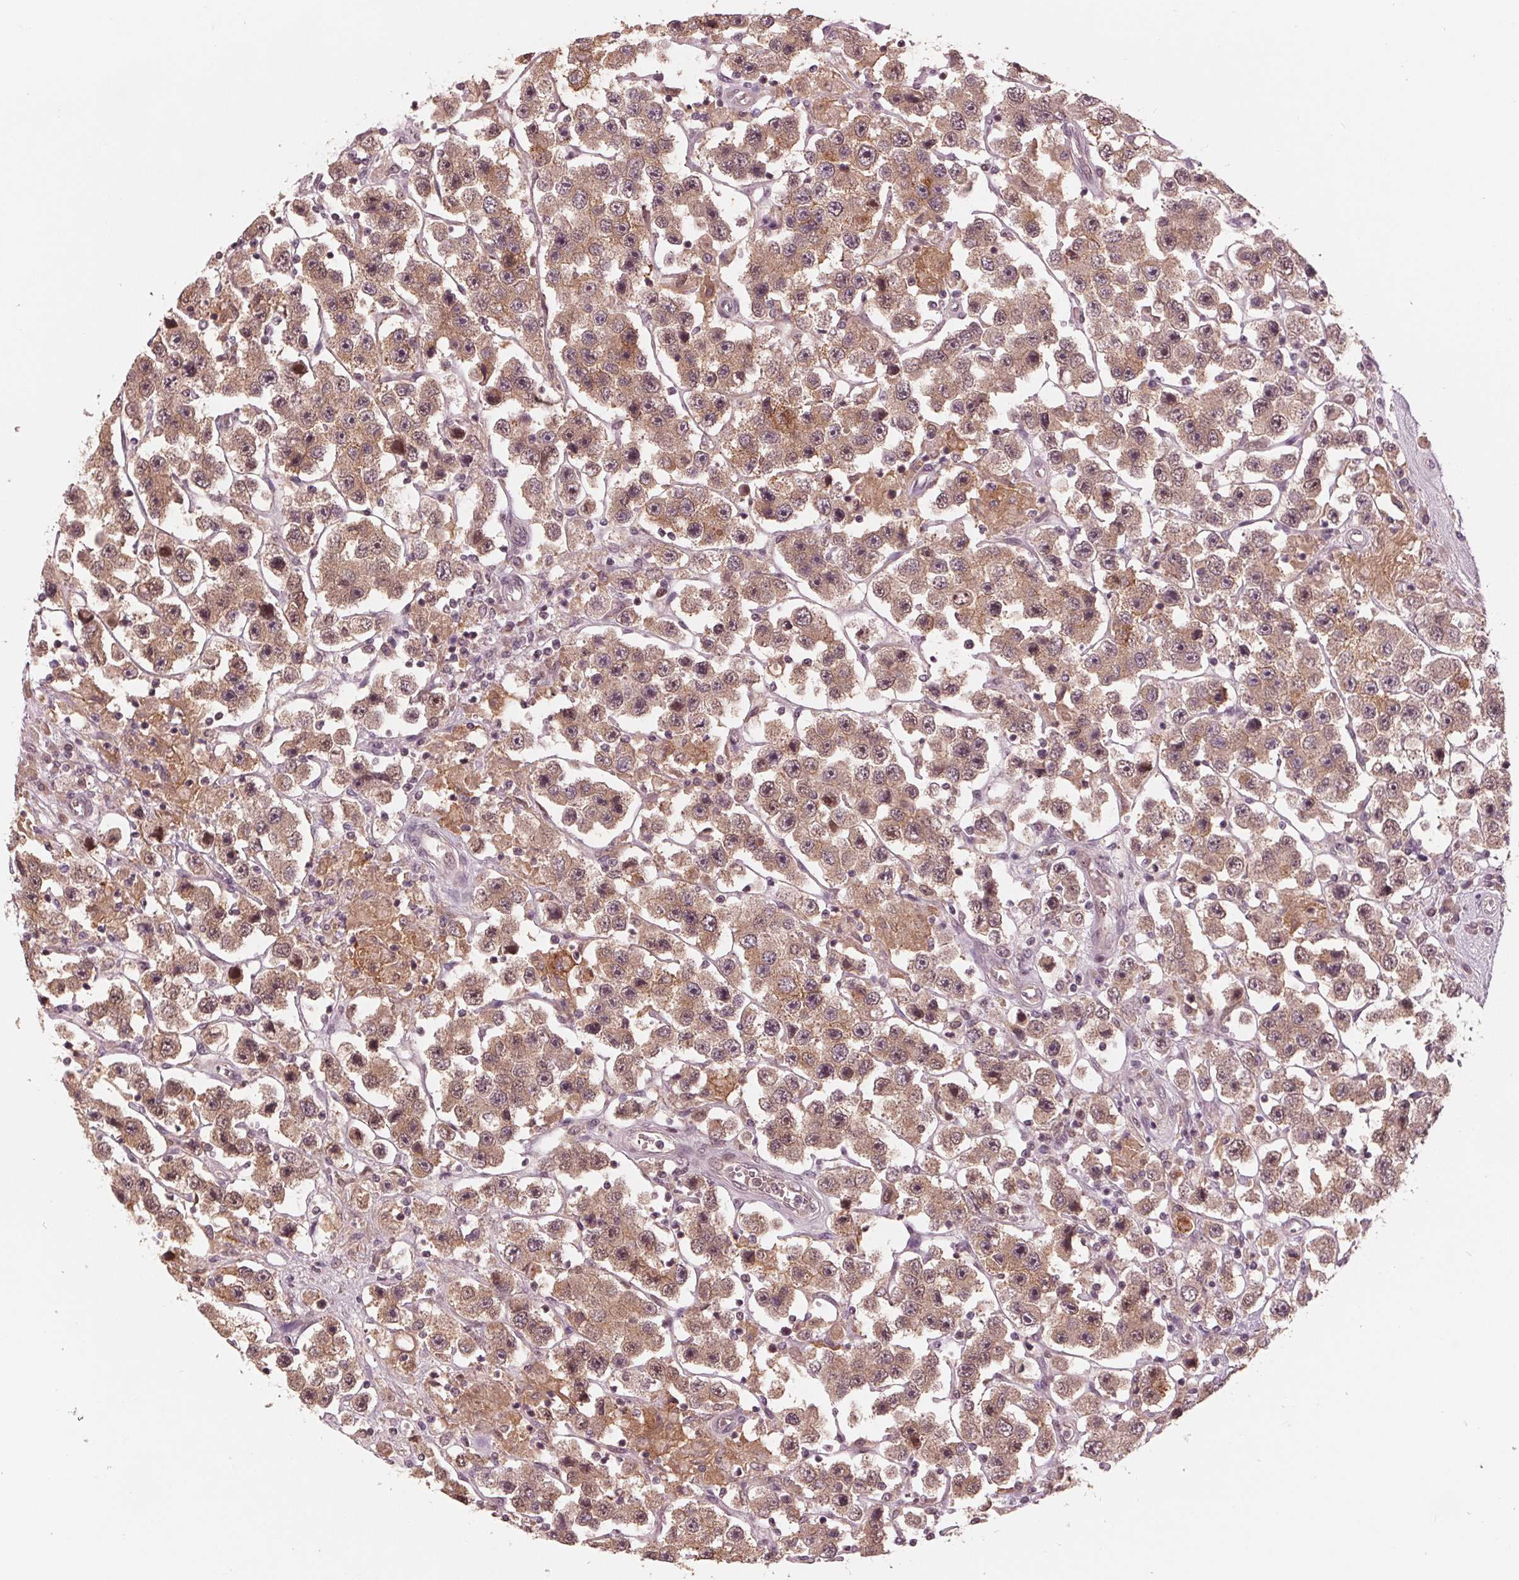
{"staining": {"intensity": "weak", "quantity": ">75%", "location": "cytoplasmic/membranous,nuclear"}, "tissue": "testis cancer", "cell_type": "Tumor cells", "image_type": "cancer", "snomed": [{"axis": "morphology", "description": "Seminoma, NOS"}, {"axis": "topography", "description": "Testis"}], "caption": "Testis cancer (seminoma) stained with a brown dye shows weak cytoplasmic/membranous and nuclear positive staining in about >75% of tumor cells.", "gene": "ZNF471", "patient": {"sex": "male", "age": 45}}